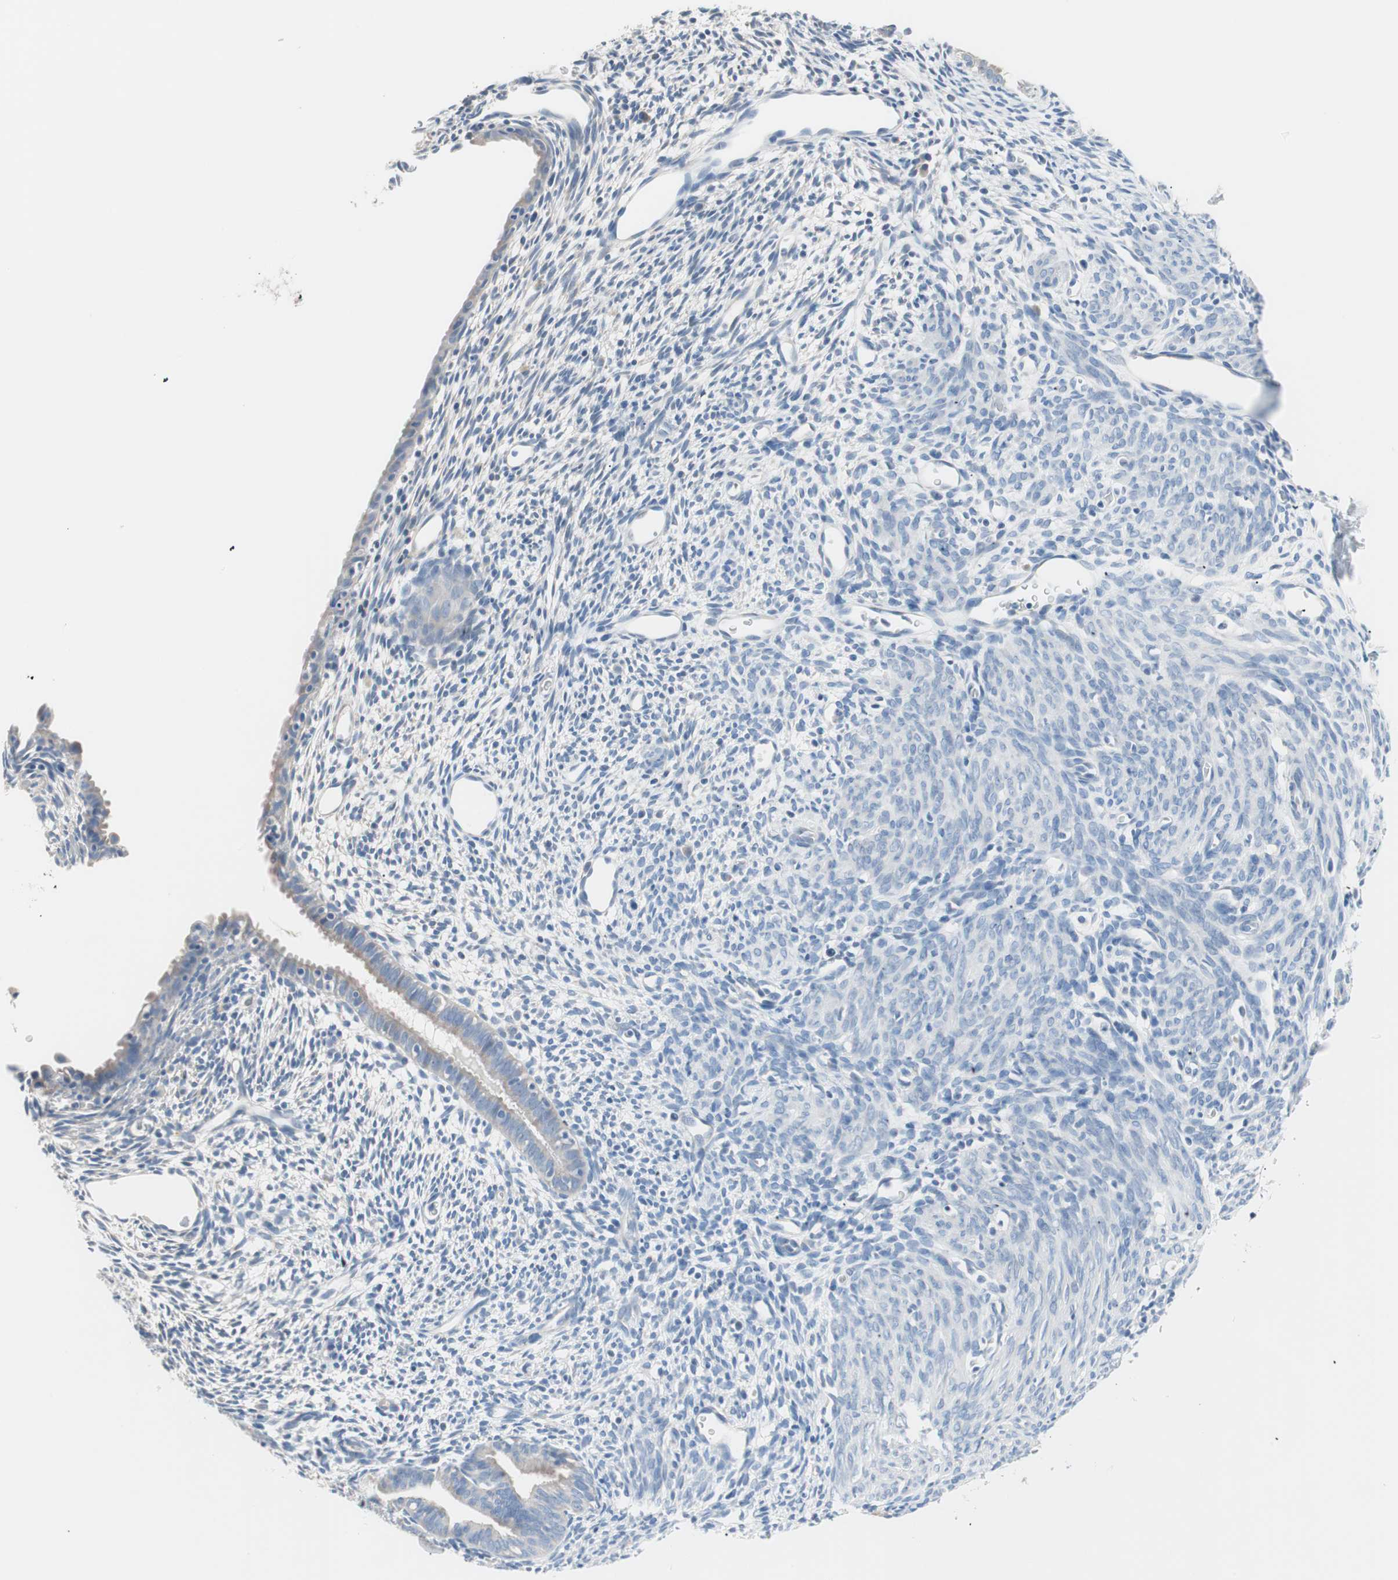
{"staining": {"intensity": "negative", "quantity": "none", "location": "none"}, "tissue": "endometrium", "cell_type": "Cells in endometrial stroma", "image_type": "normal", "snomed": [{"axis": "morphology", "description": "Normal tissue, NOS"}, {"axis": "morphology", "description": "Atrophy, NOS"}, {"axis": "topography", "description": "Uterus"}, {"axis": "topography", "description": "Endometrium"}], "caption": "There is no significant positivity in cells in endometrial stroma of endometrium. Brightfield microscopy of immunohistochemistry stained with DAB (3,3'-diaminobenzidine) (brown) and hematoxylin (blue), captured at high magnification.", "gene": "VIL1", "patient": {"sex": "female", "age": 68}}